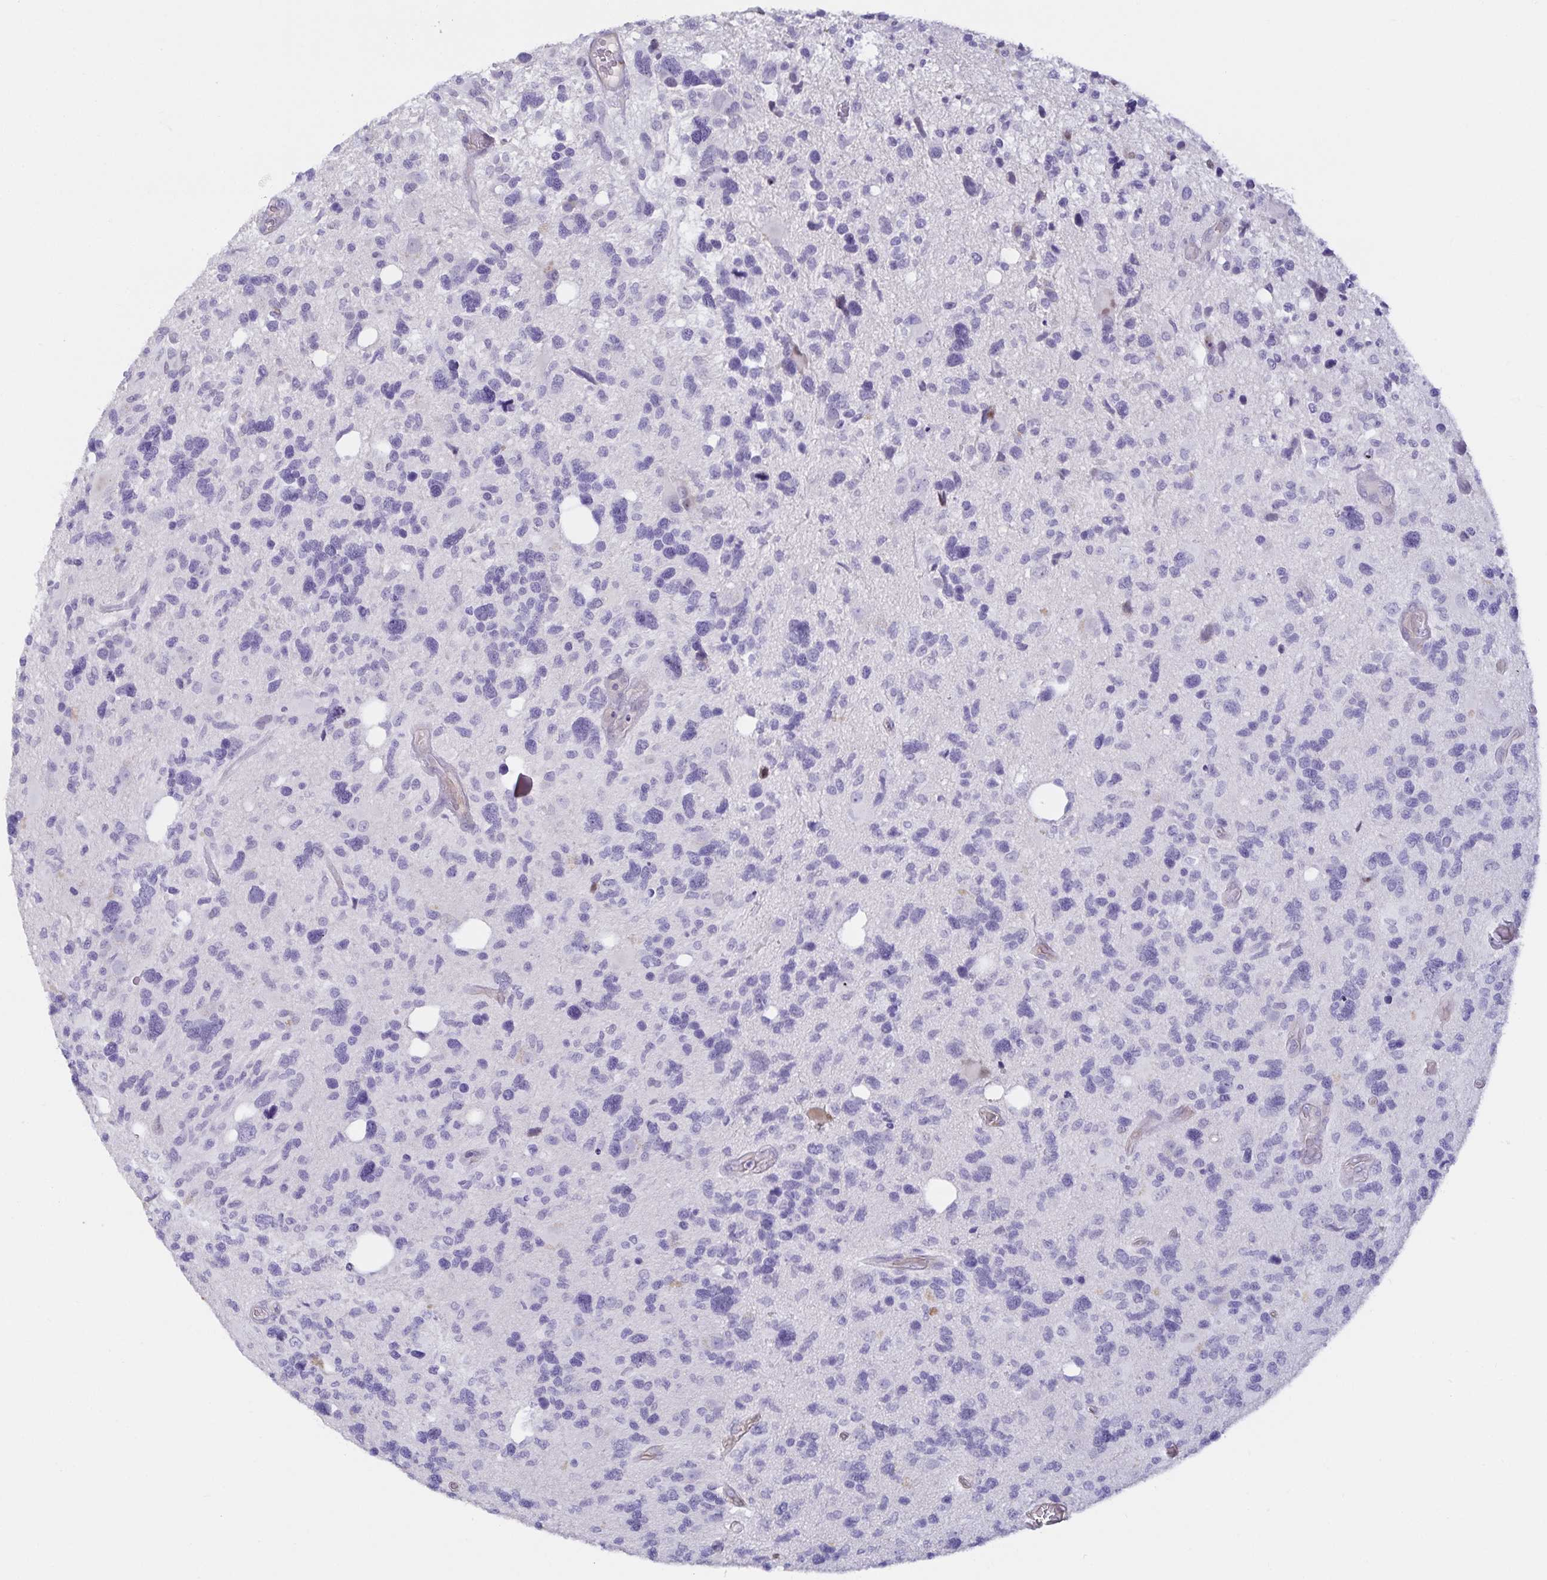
{"staining": {"intensity": "negative", "quantity": "none", "location": "none"}, "tissue": "glioma", "cell_type": "Tumor cells", "image_type": "cancer", "snomed": [{"axis": "morphology", "description": "Glioma, malignant, High grade"}, {"axis": "topography", "description": "Brain"}], "caption": "High power microscopy image of an immunohistochemistry (IHC) photomicrograph of glioma, revealing no significant expression in tumor cells.", "gene": "SPAG4", "patient": {"sex": "male", "age": 49}}